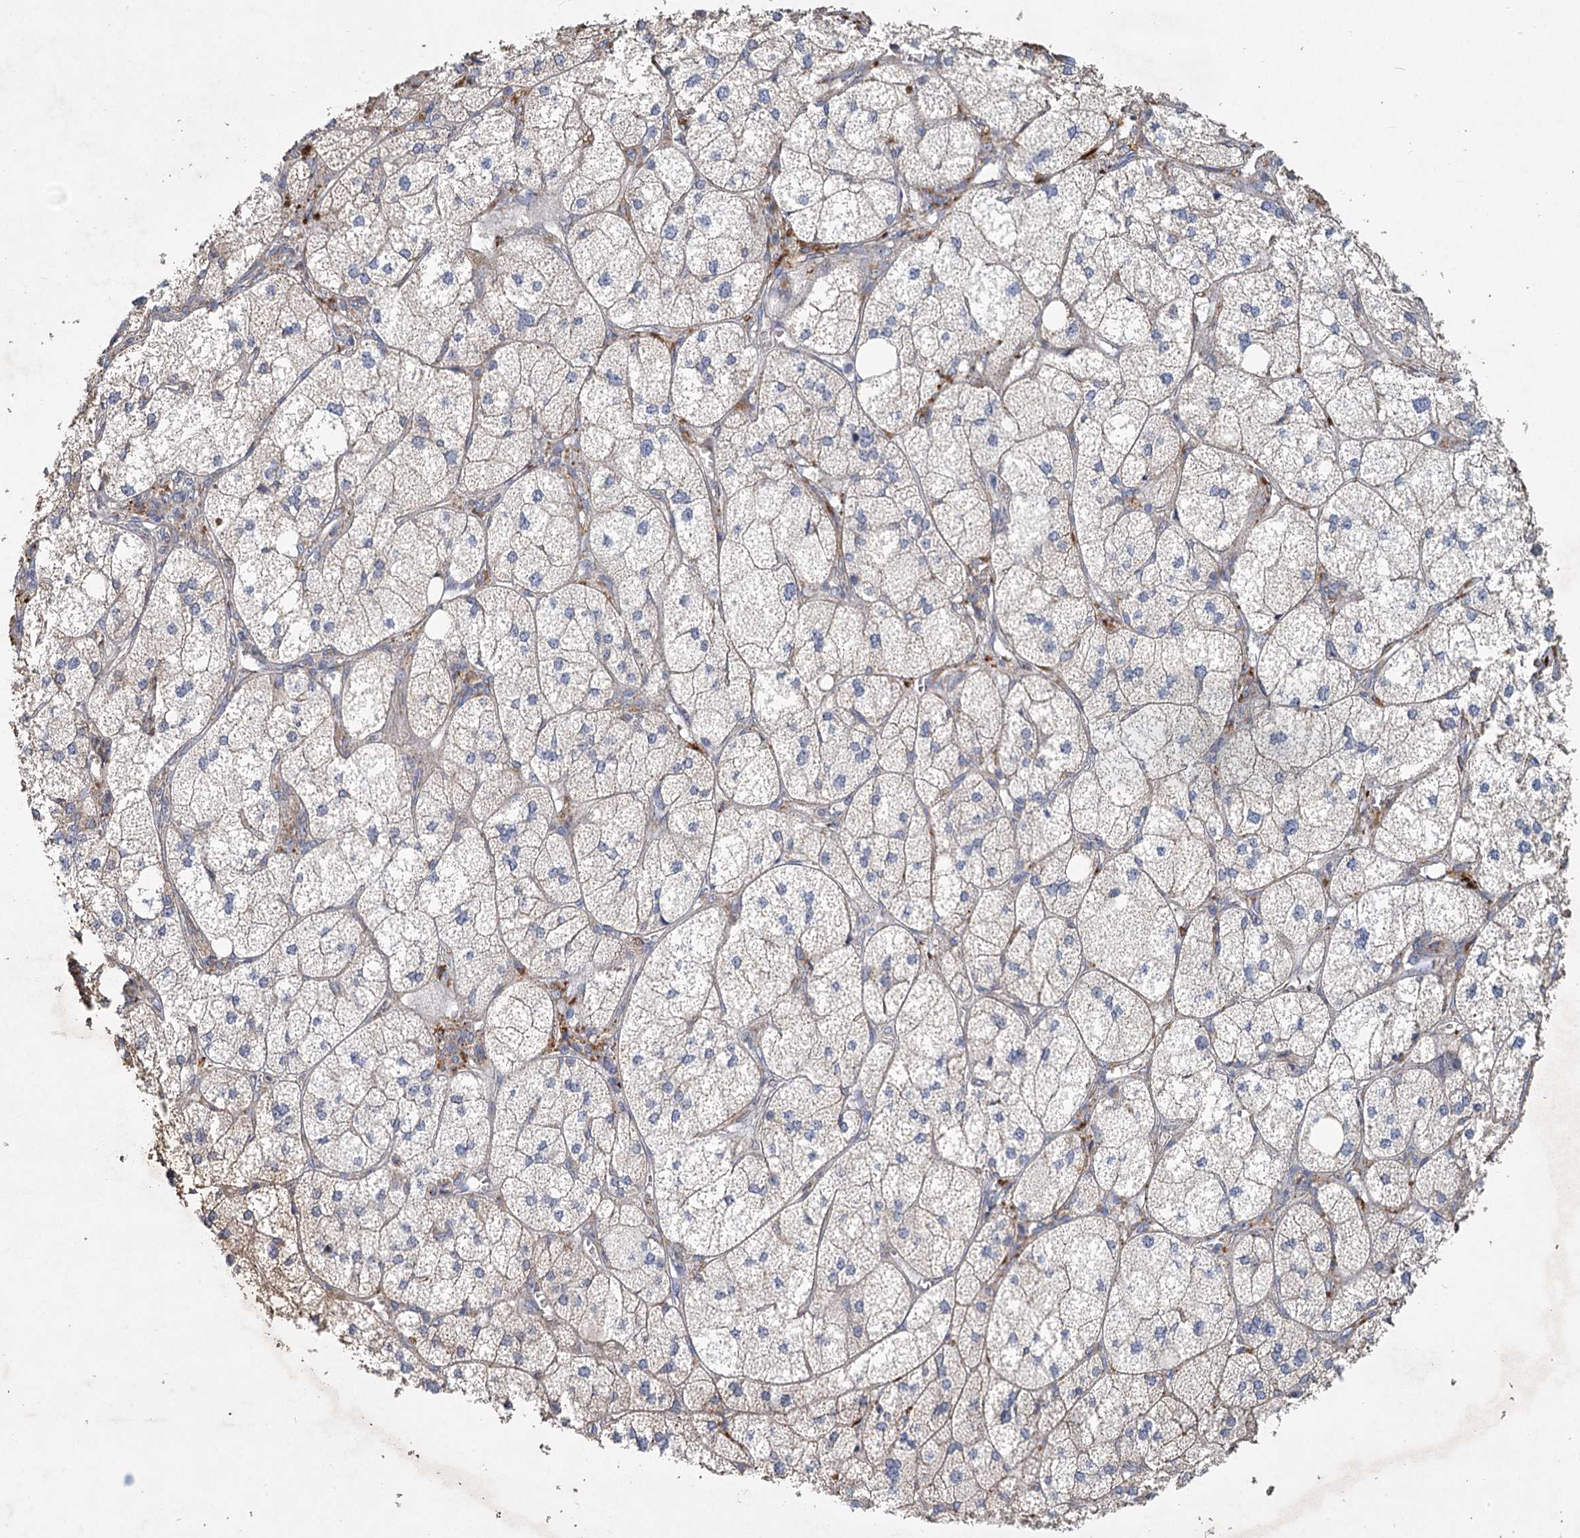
{"staining": {"intensity": "weak", "quantity": "<25%", "location": "cytoplasmic/membranous"}, "tissue": "adrenal gland", "cell_type": "Glandular cells", "image_type": "normal", "snomed": [{"axis": "morphology", "description": "Normal tissue, NOS"}, {"axis": "topography", "description": "Adrenal gland"}], "caption": "A high-resolution histopathology image shows immunohistochemistry (IHC) staining of normal adrenal gland, which exhibits no significant staining in glandular cells. (DAB immunohistochemistry (IHC) with hematoxylin counter stain).", "gene": "HES2", "patient": {"sex": "female", "age": 61}}